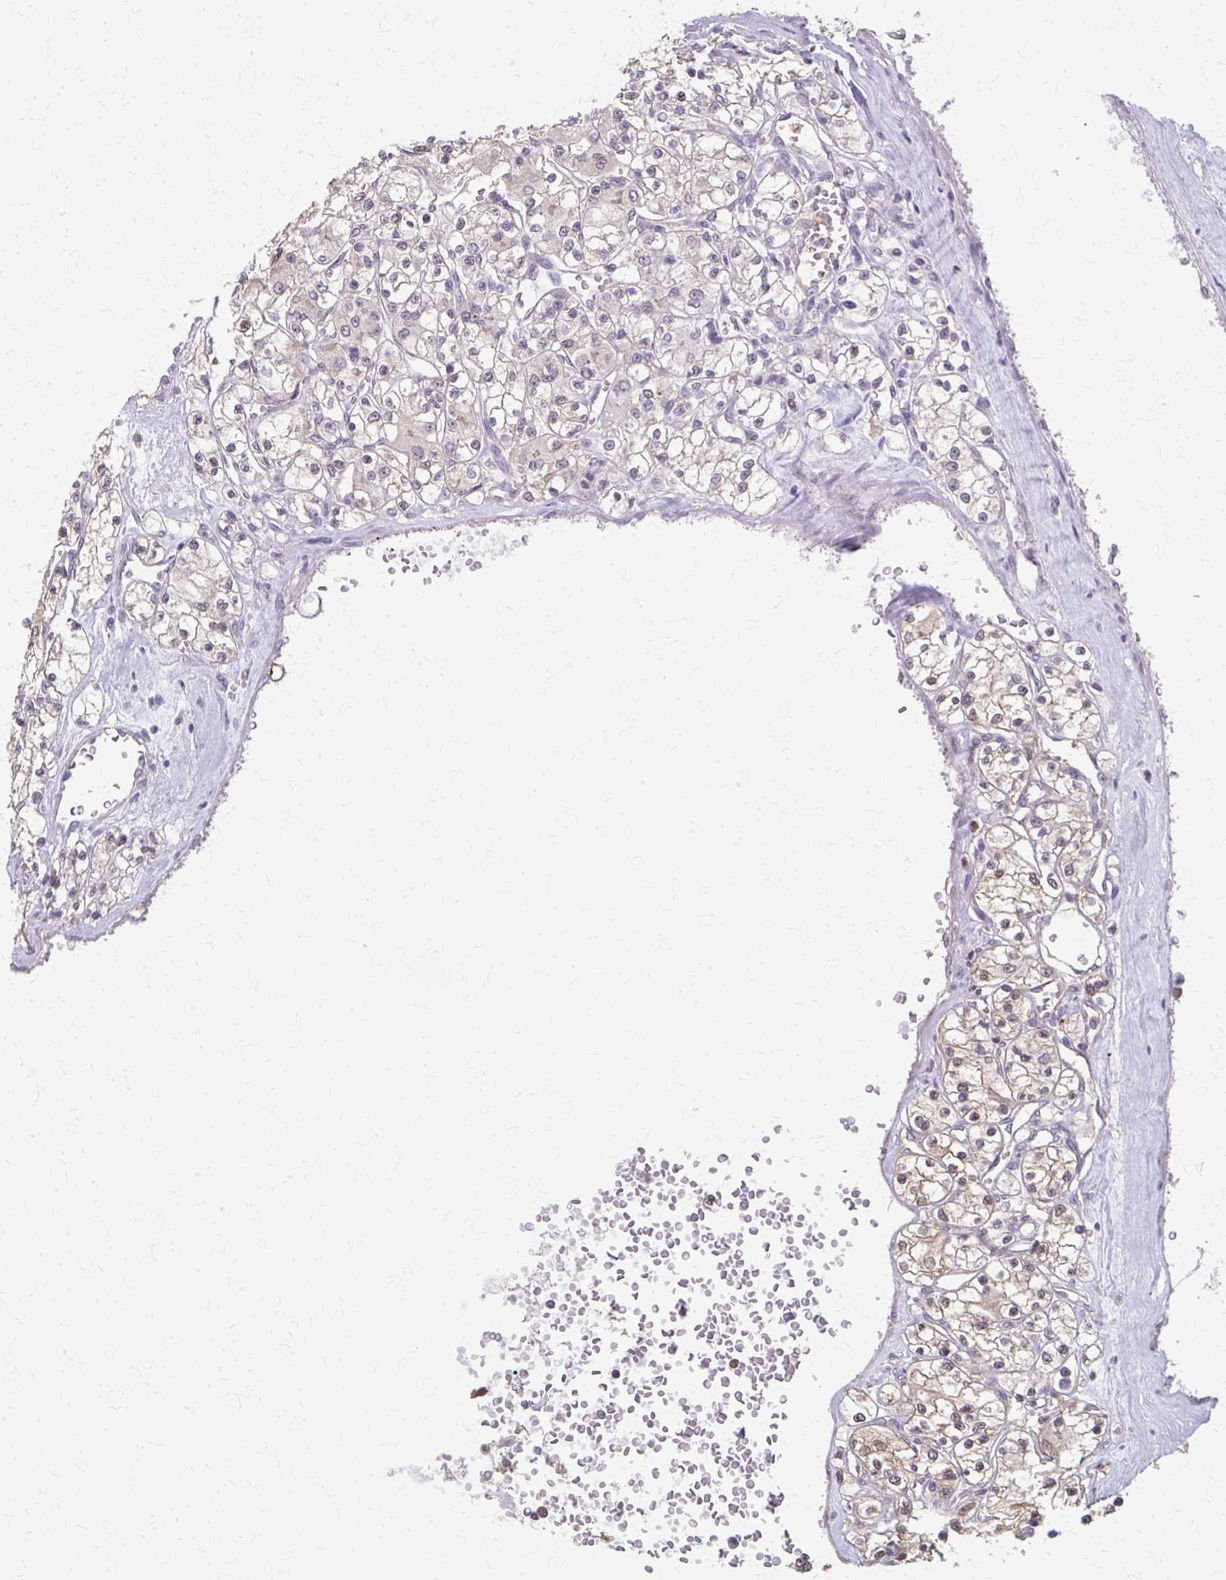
{"staining": {"intensity": "negative", "quantity": "none", "location": "none"}, "tissue": "renal cancer", "cell_type": "Tumor cells", "image_type": "cancer", "snomed": [{"axis": "morphology", "description": "Adenocarcinoma, NOS"}, {"axis": "topography", "description": "Kidney"}], "caption": "Immunohistochemistry photomicrograph of human renal cancer (adenocarcinoma) stained for a protein (brown), which exhibits no expression in tumor cells.", "gene": "RABGAP1L", "patient": {"sex": "female", "age": 59}}